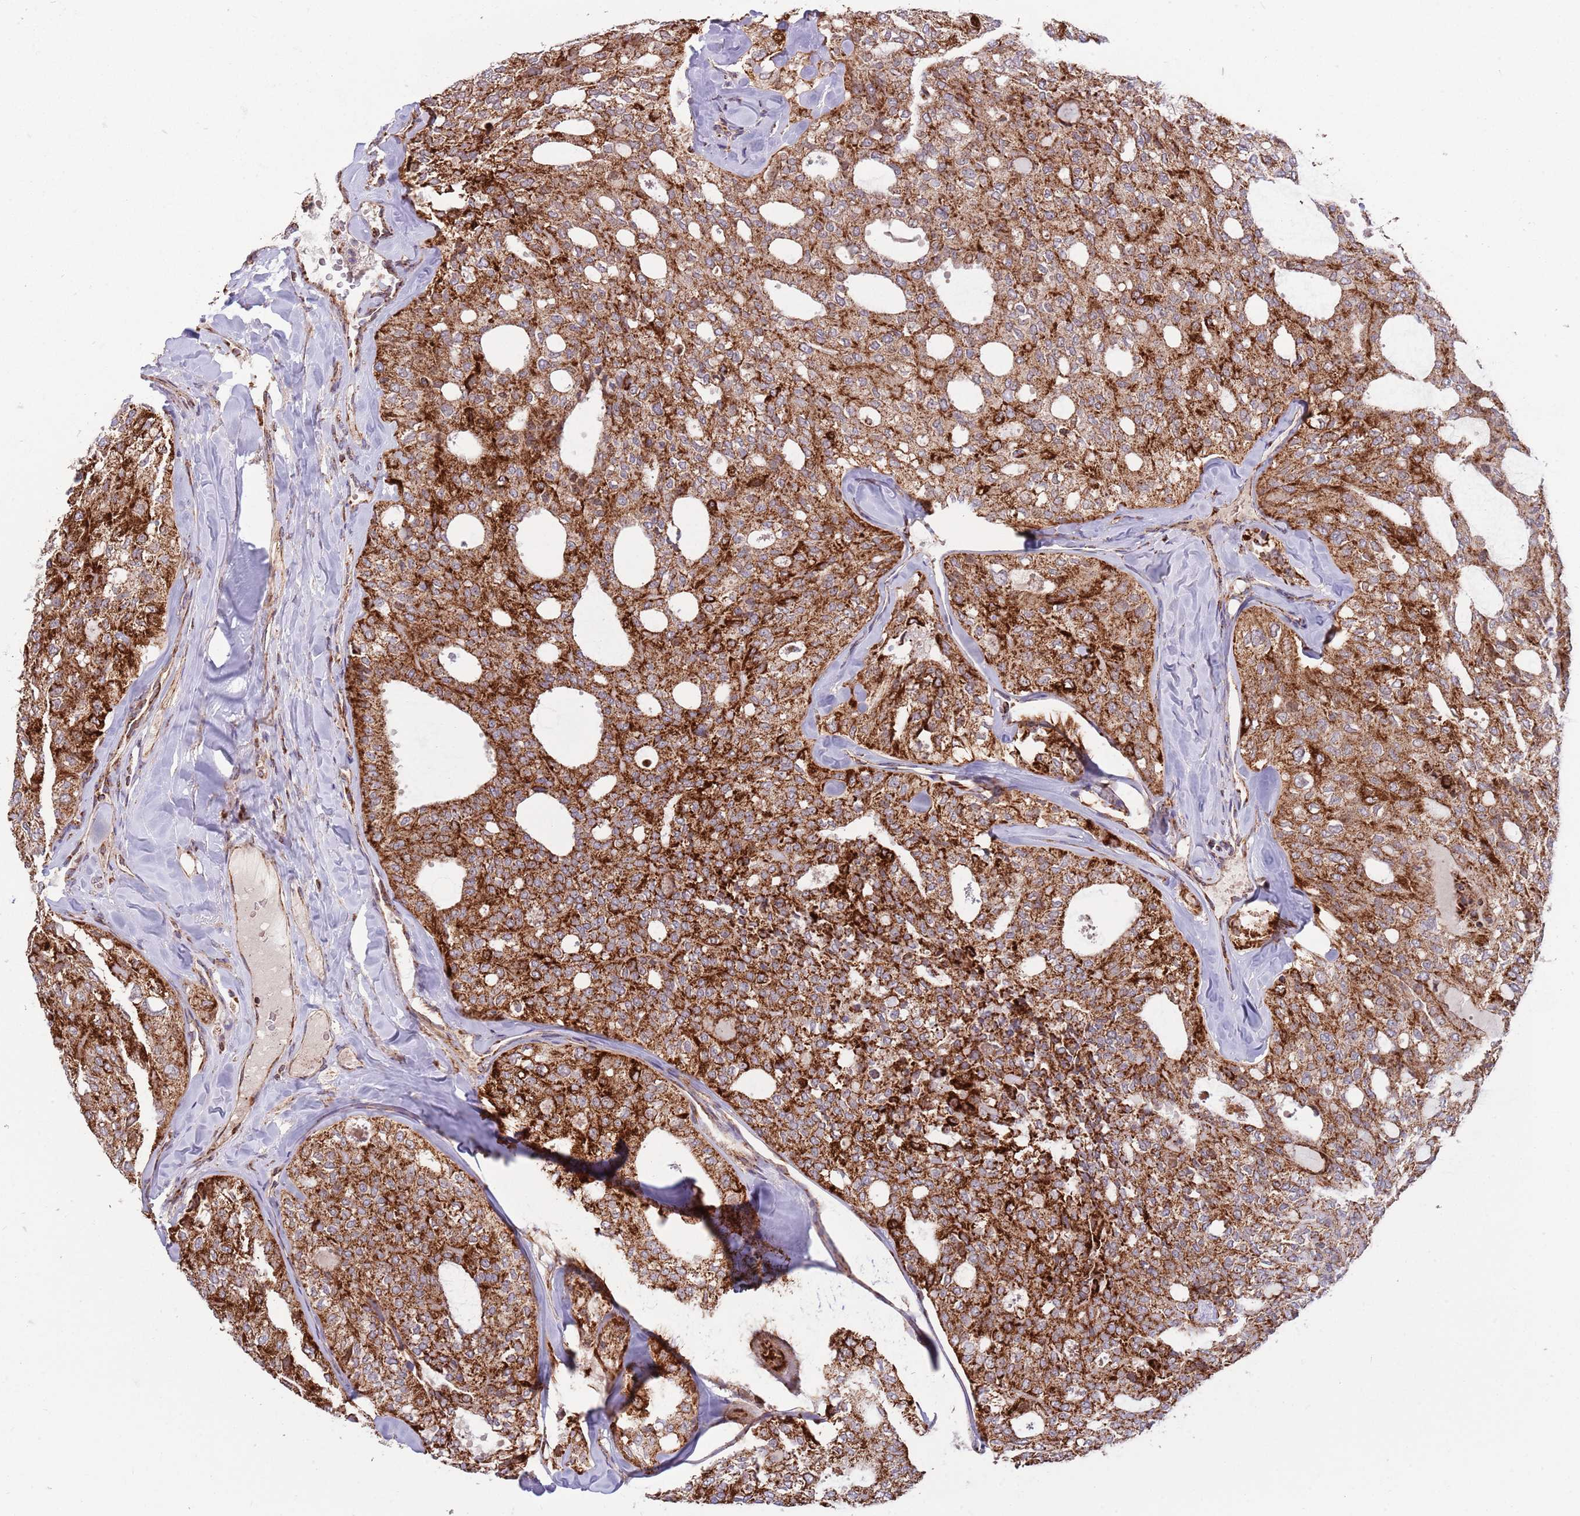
{"staining": {"intensity": "strong", "quantity": ">75%", "location": "cytoplasmic/membranous"}, "tissue": "thyroid cancer", "cell_type": "Tumor cells", "image_type": "cancer", "snomed": [{"axis": "morphology", "description": "Follicular adenoma carcinoma, NOS"}, {"axis": "topography", "description": "Thyroid gland"}], "caption": "An IHC micrograph of tumor tissue is shown. Protein staining in brown shows strong cytoplasmic/membranous positivity in follicular adenoma carcinoma (thyroid) within tumor cells.", "gene": "ATP5PD", "patient": {"sex": "male", "age": 75}}